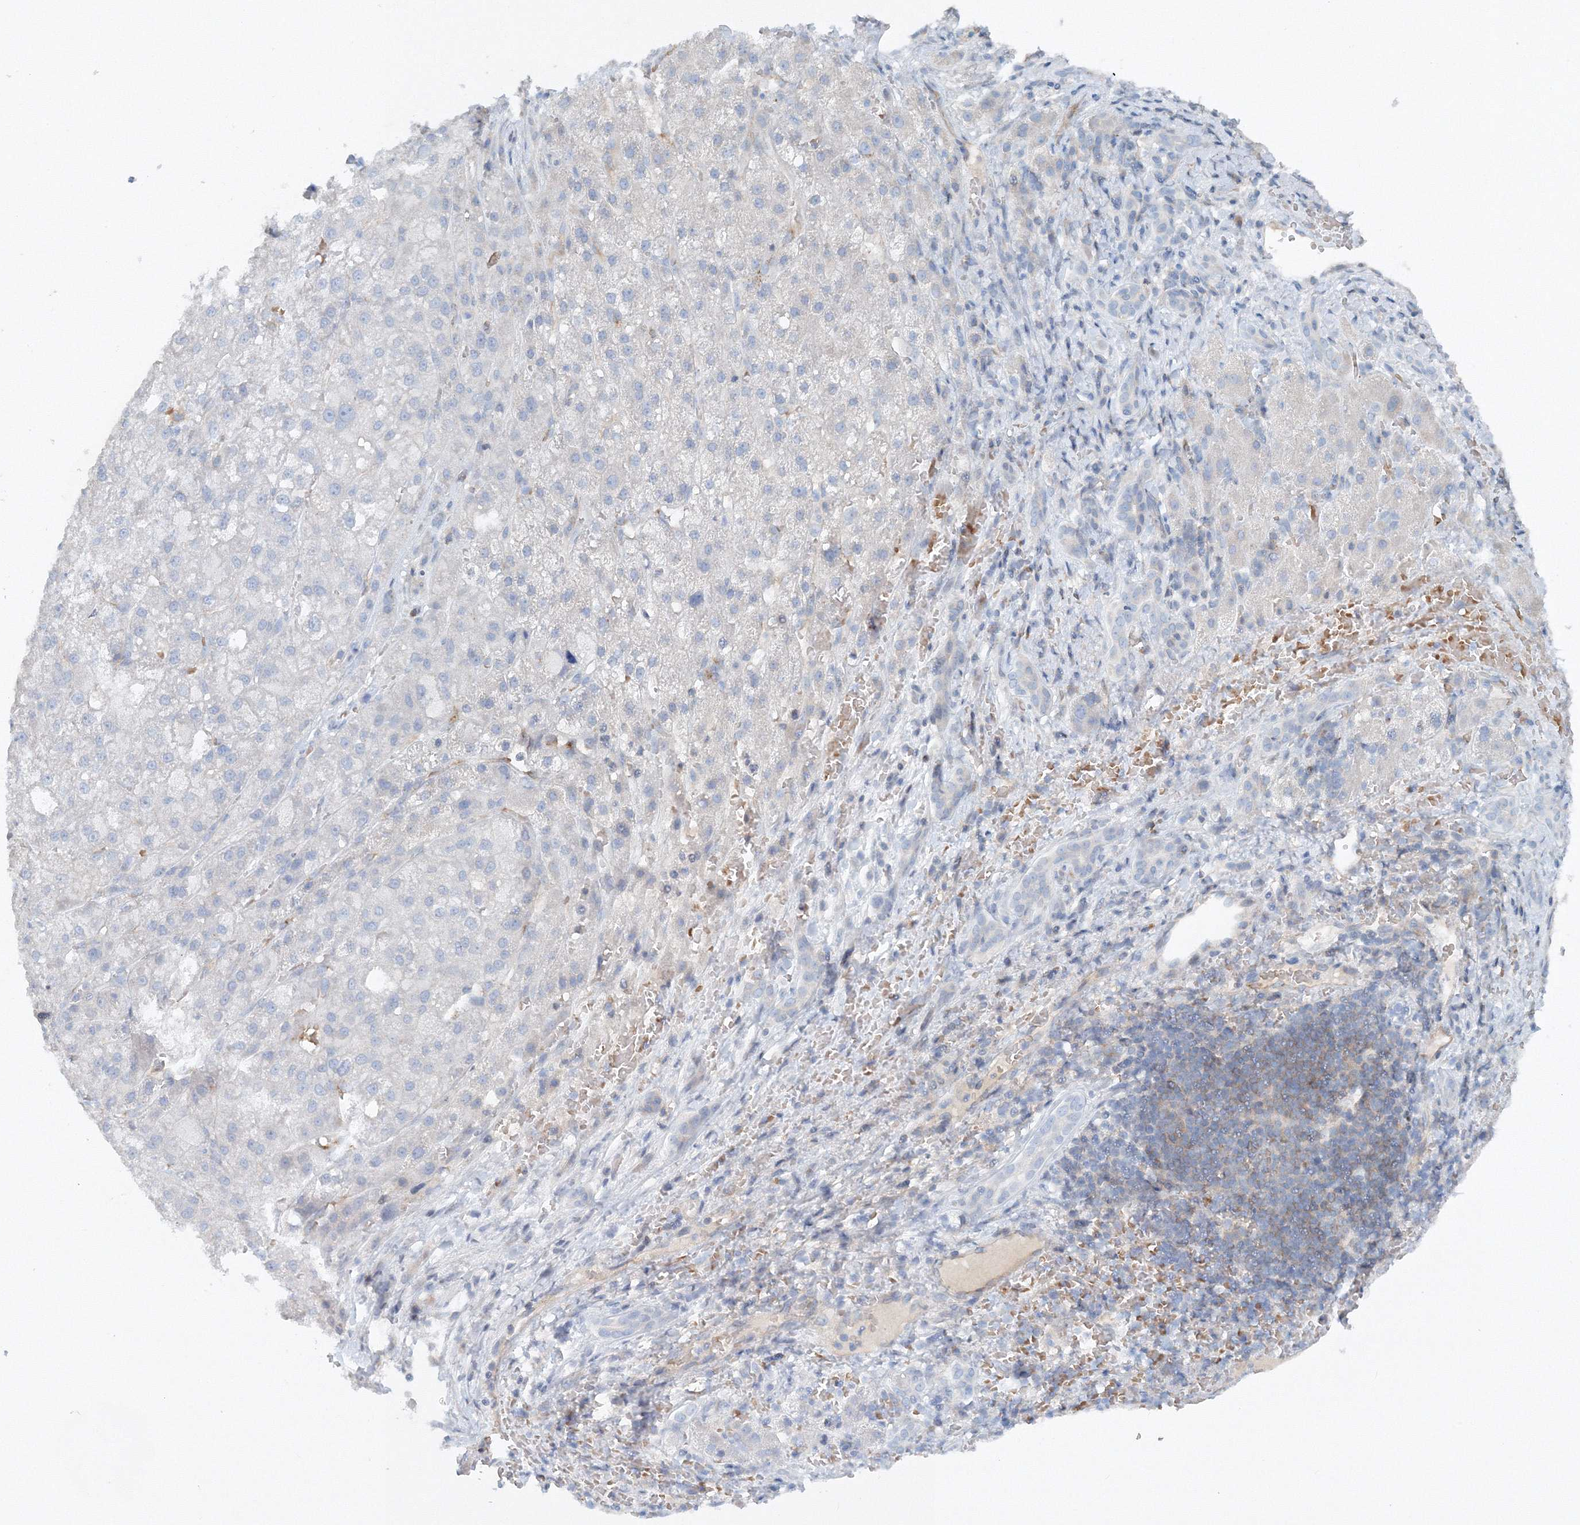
{"staining": {"intensity": "negative", "quantity": "none", "location": "none"}, "tissue": "liver cancer", "cell_type": "Tumor cells", "image_type": "cancer", "snomed": [{"axis": "morphology", "description": "Carcinoma, Hepatocellular, NOS"}, {"axis": "topography", "description": "Liver"}], "caption": "Immunohistochemistry of human hepatocellular carcinoma (liver) reveals no expression in tumor cells.", "gene": "SH3BP5", "patient": {"sex": "male", "age": 57}}